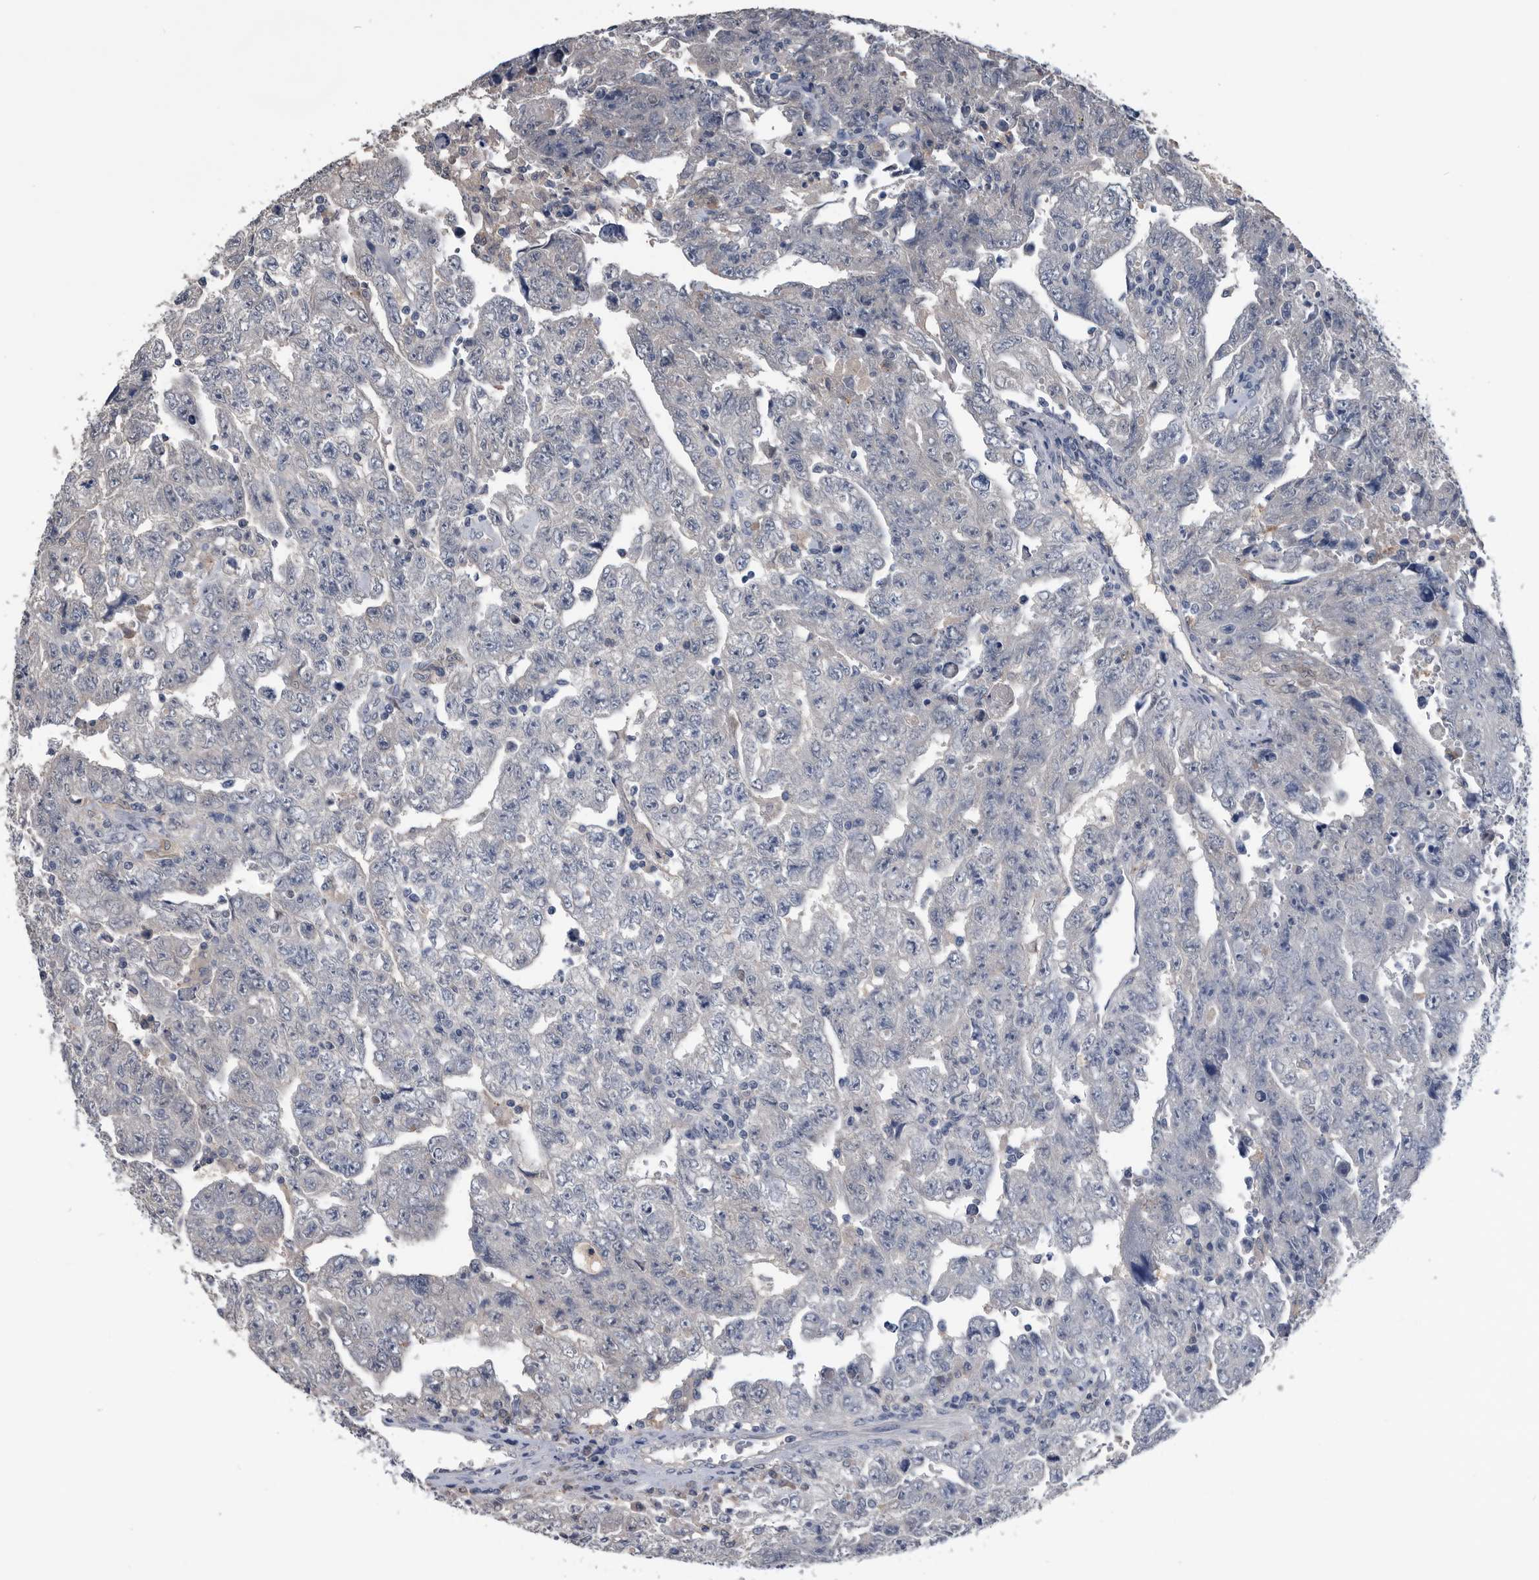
{"staining": {"intensity": "weak", "quantity": "25%-75%", "location": "cytoplasmic/membranous"}, "tissue": "testis cancer", "cell_type": "Tumor cells", "image_type": "cancer", "snomed": [{"axis": "morphology", "description": "Carcinoma, Embryonal, NOS"}, {"axis": "topography", "description": "Testis"}], "caption": "Immunohistochemistry (IHC) histopathology image of neoplastic tissue: human testis cancer stained using immunohistochemistry exhibits low levels of weak protein expression localized specifically in the cytoplasmic/membranous of tumor cells, appearing as a cytoplasmic/membranous brown color.", "gene": "PDXK", "patient": {"sex": "male", "age": 28}}